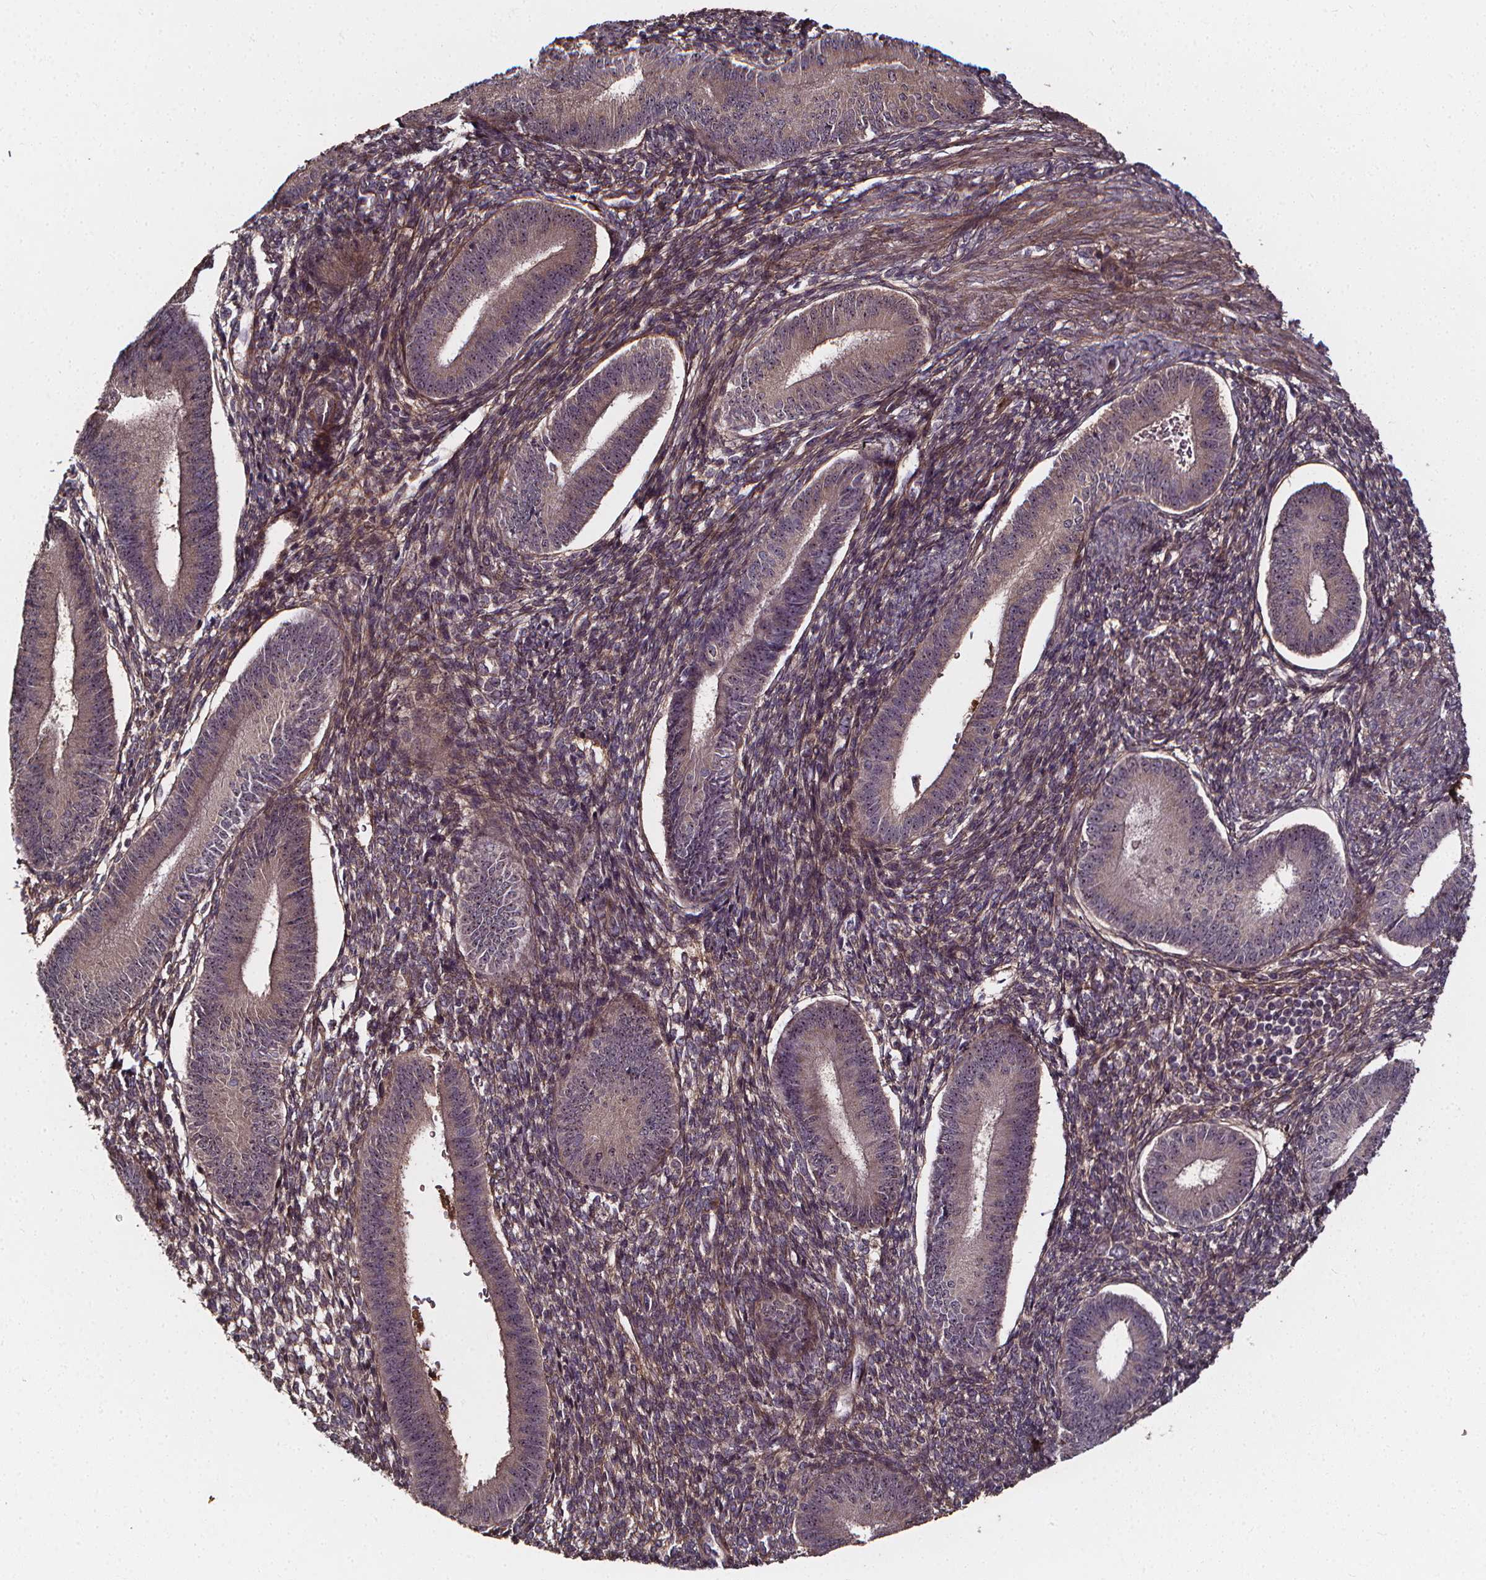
{"staining": {"intensity": "weak", "quantity": "25%-75%", "location": "cytoplasmic/membranous"}, "tissue": "endometrium", "cell_type": "Cells in endometrial stroma", "image_type": "normal", "snomed": [{"axis": "morphology", "description": "Normal tissue, NOS"}, {"axis": "topography", "description": "Endometrium"}], "caption": "Immunohistochemical staining of benign human endometrium shows weak cytoplasmic/membranous protein staining in about 25%-75% of cells in endometrial stroma. Nuclei are stained in blue.", "gene": "AEBP1", "patient": {"sex": "female", "age": 39}}